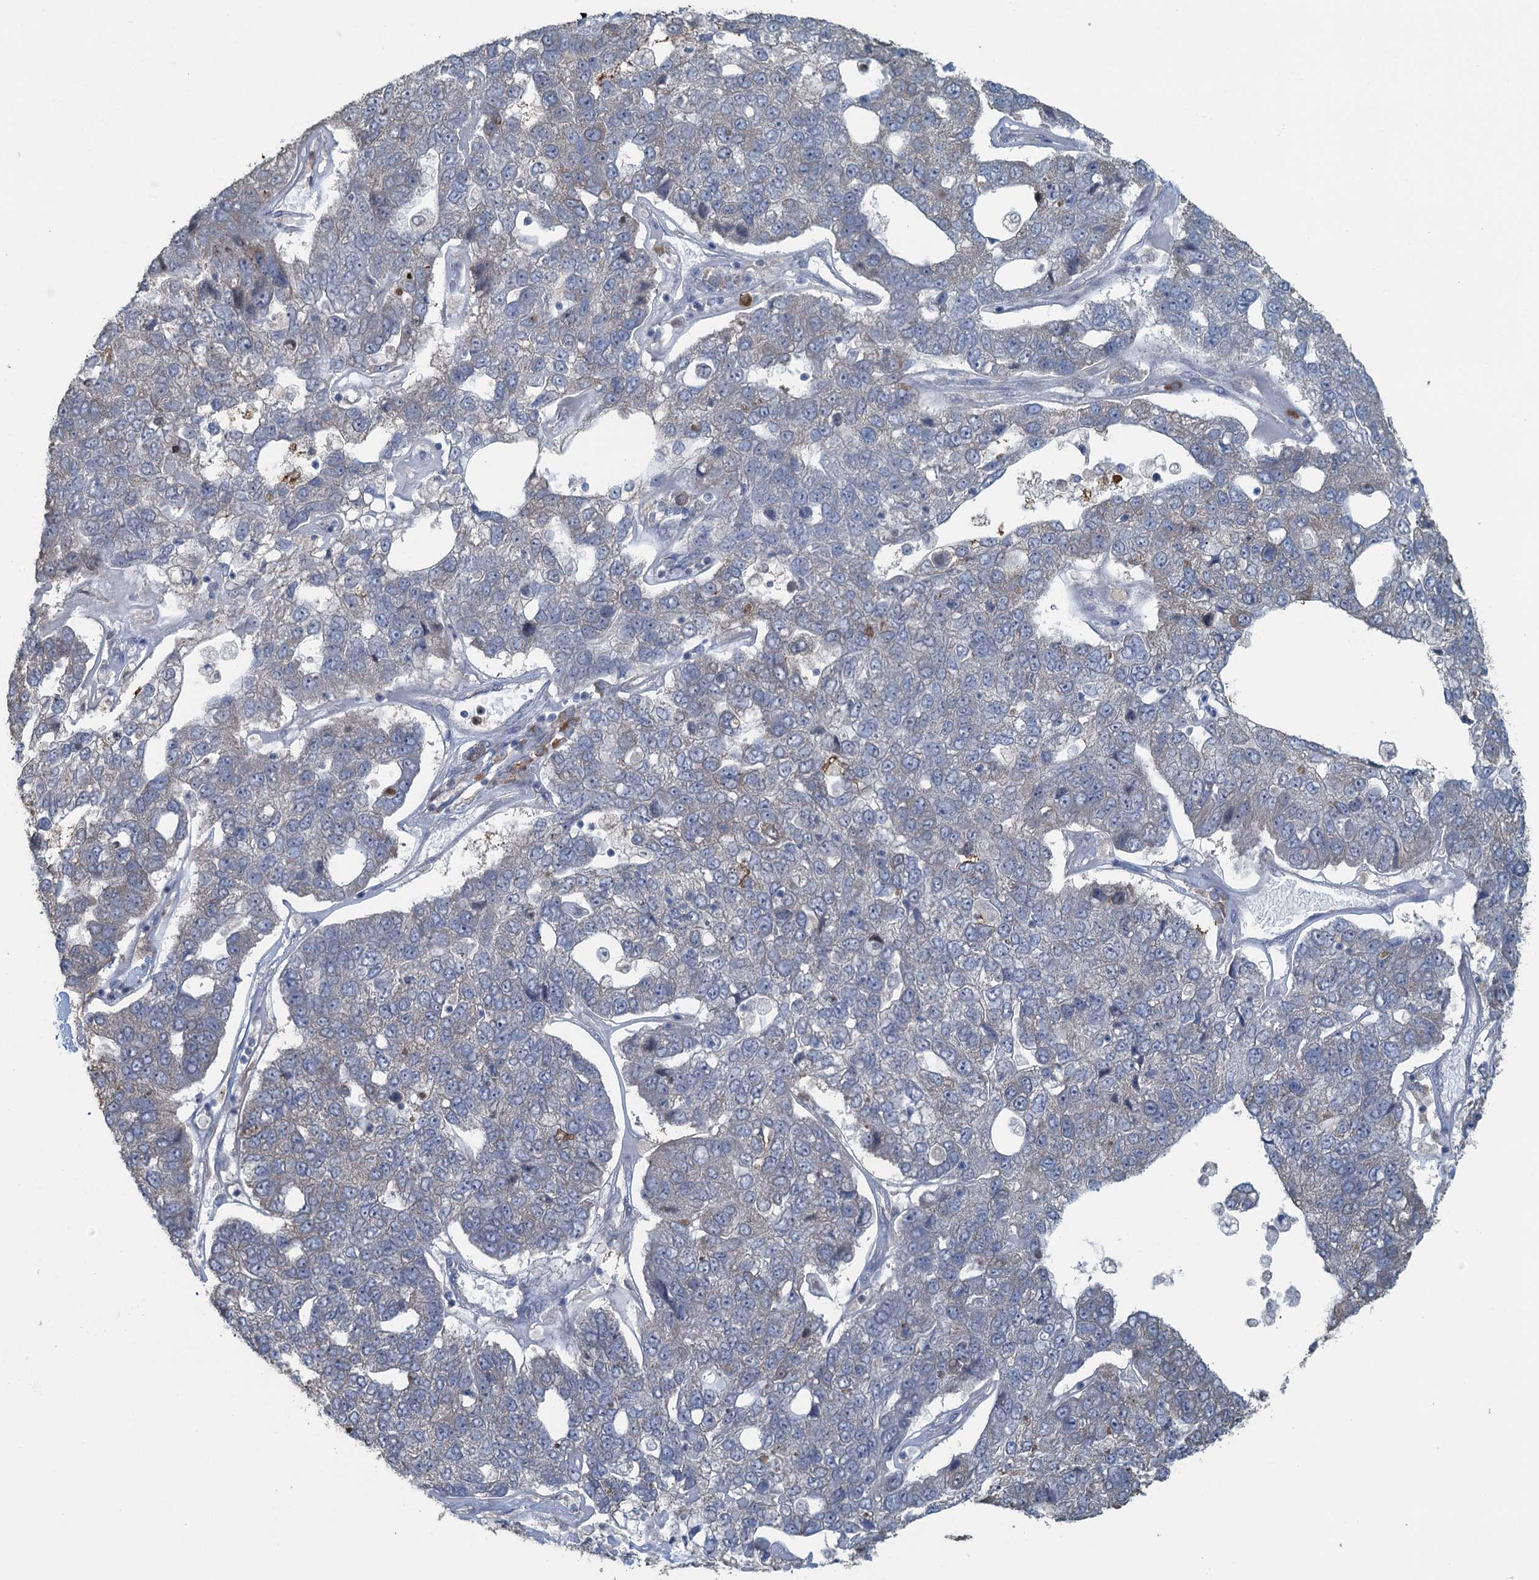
{"staining": {"intensity": "negative", "quantity": "none", "location": "none"}, "tissue": "pancreatic cancer", "cell_type": "Tumor cells", "image_type": "cancer", "snomed": [{"axis": "morphology", "description": "Adenocarcinoma, NOS"}, {"axis": "topography", "description": "Pancreas"}], "caption": "Tumor cells show no significant staining in pancreatic cancer (adenocarcinoma). (IHC, brightfield microscopy, high magnification).", "gene": "TEX35", "patient": {"sex": "female", "age": 61}}